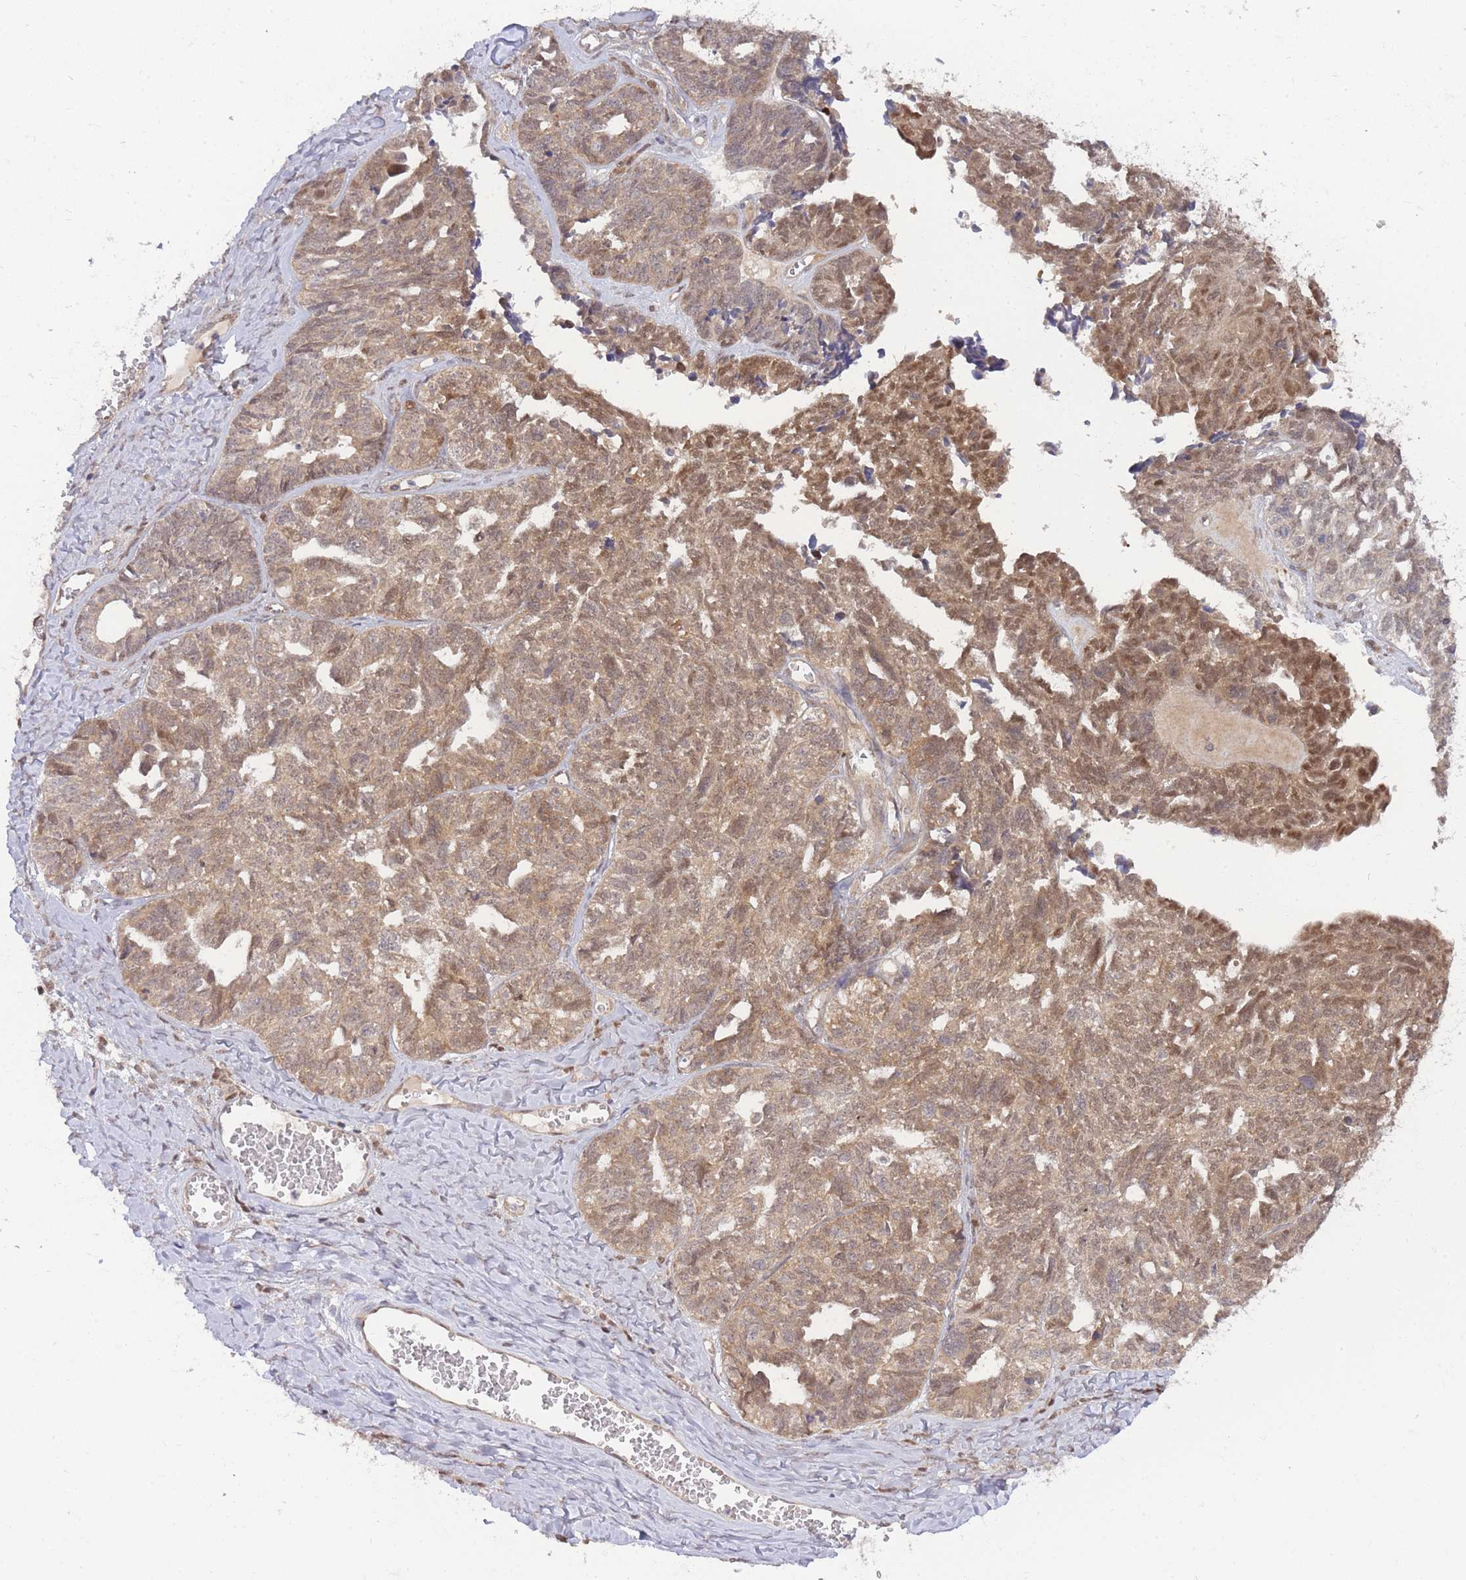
{"staining": {"intensity": "moderate", "quantity": ">75%", "location": "cytoplasmic/membranous,nuclear"}, "tissue": "ovarian cancer", "cell_type": "Tumor cells", "image_type": "cancer", "snomed": [{"axis": "morphology", "description": "Cystadenocarcinoma, serous, NOS"}, {"axis": "topography", "description": "Ovary"}], "caption": "Protein expression analysis of human ovarian serous cystadenocarcinoma reveals moderate cytoplasmic/membranous and nuclear staining in about >75% of tumor cells.", "gene": "KIAA1191", "patient": {"sex": "female", "age": 79}}